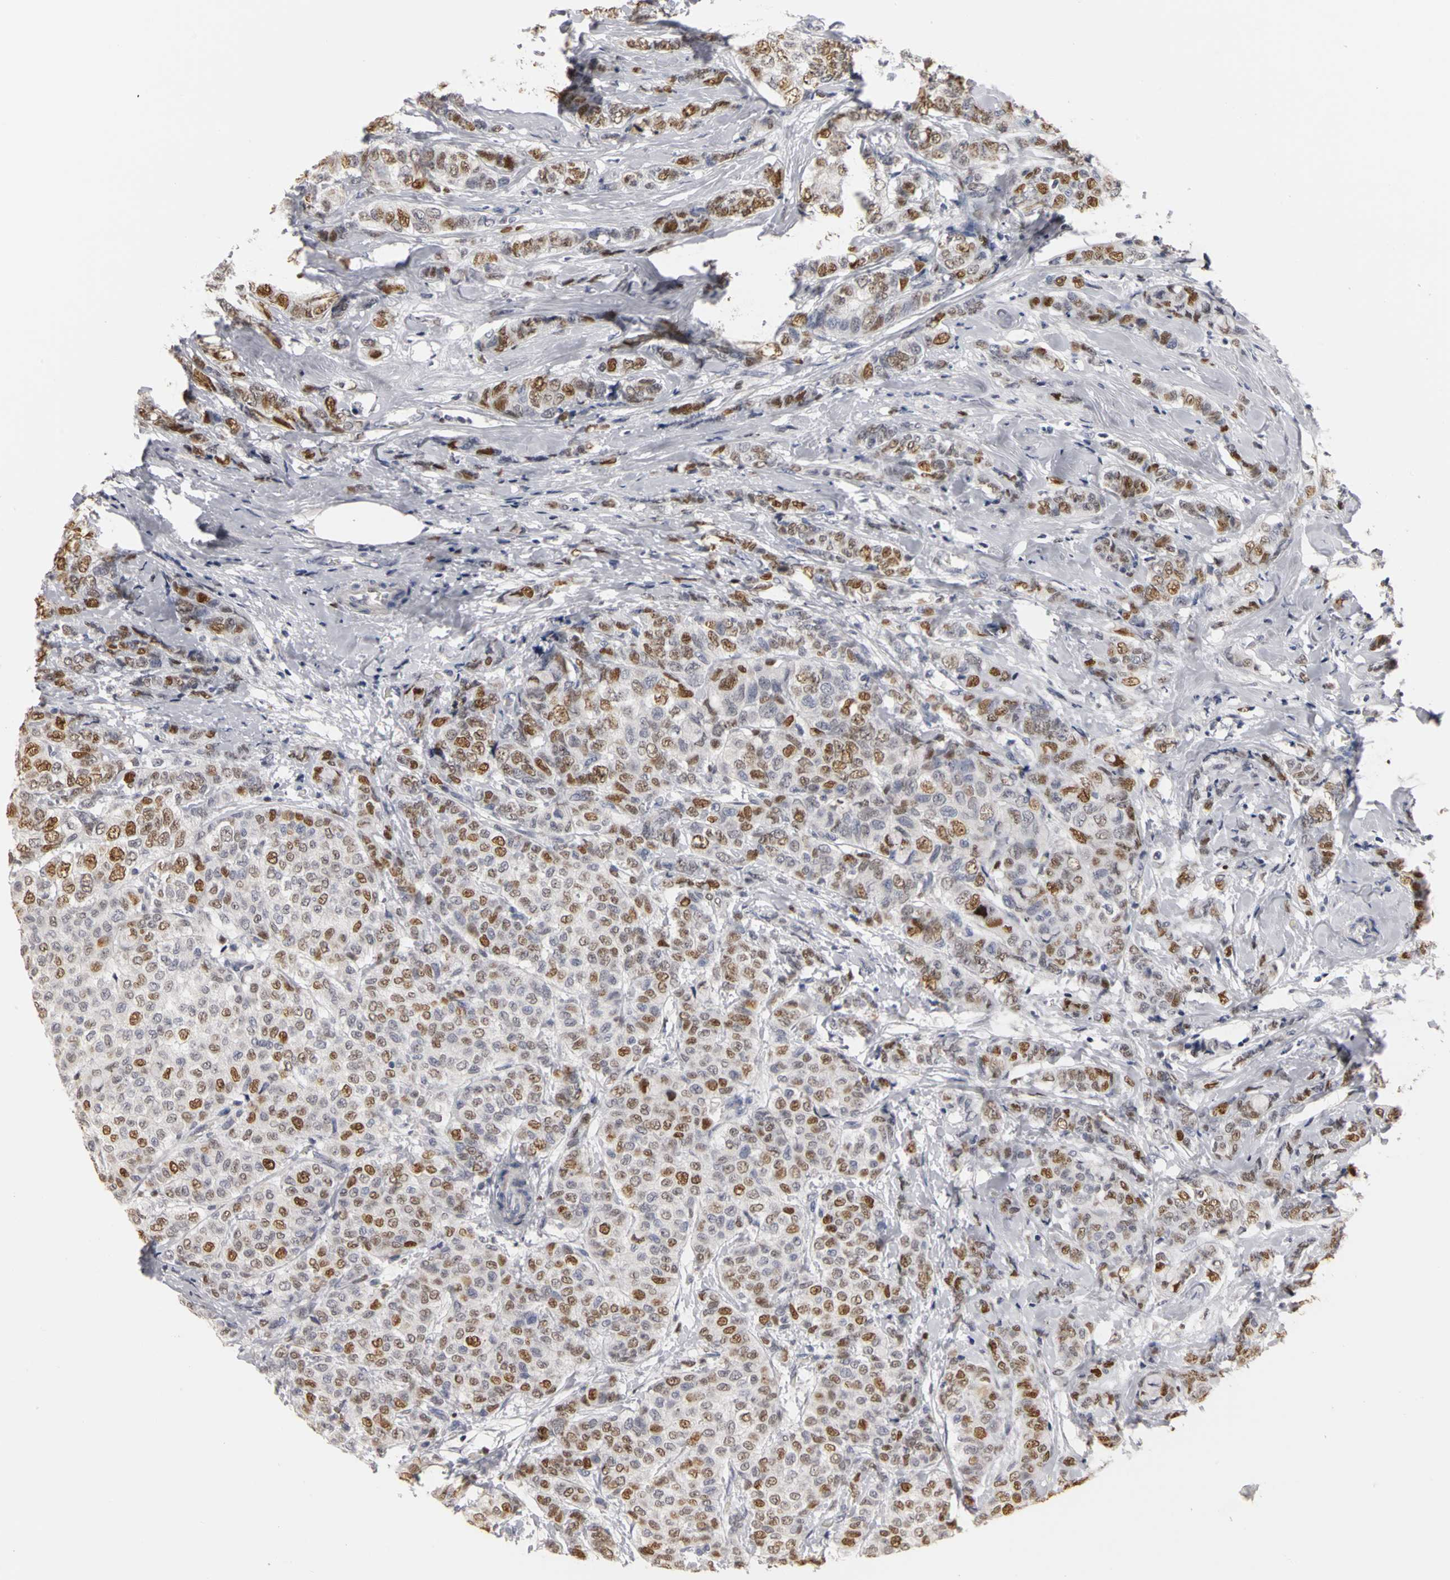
{"staining": {"intensity": "weak", "quantity": "25%-75%", "location": "nuclear"}, "tissue": "breast cancer", "cell_type": "Tumor cells", "image_type": "cancer", "snomed": [{"axis": "morphology", "description": "Lobular carcinoma"}, {"axis": "topography", "description": "Breast"}], "caption": "IHC (DAB) staining of breast cancer (lobular carcinoma) demonstrates weak nuclear protein staining in about 25%-75% of tumor cells. The staining is performed using DAB (3,3'-diaminobenzidine) brown chromogen to label protein expression. The nuclei are counter-stained blue using hematoxylin.", "gene": "MCM6", "patient": {"sex": "female", "age": 60}}